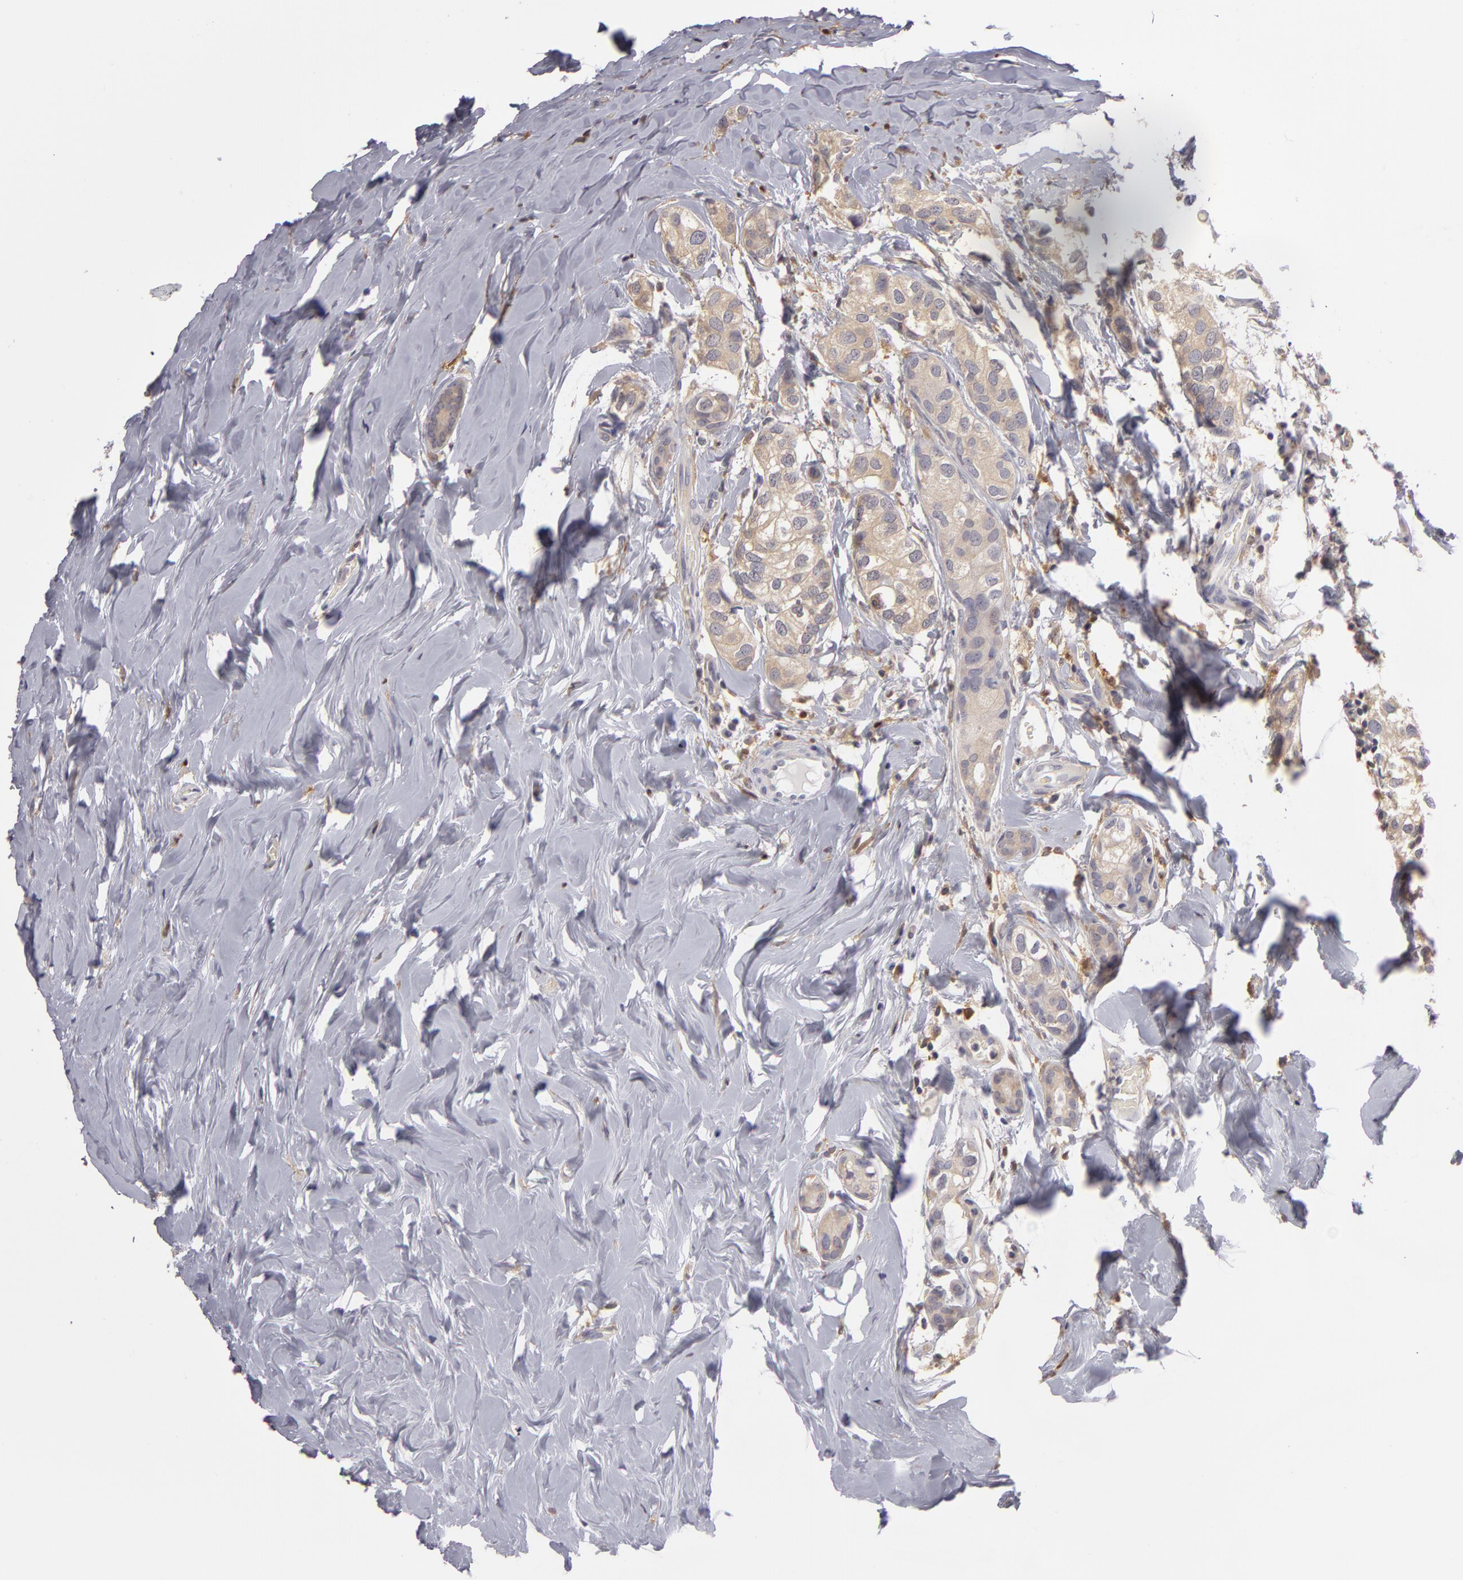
{"staining": {"intensity": "negative", "quantity": "none", "location": "none"}, "tissue": "breast cancer", "cell_type": "Tumor cells", "image_type": "cancer", "snomed": [{"axis": "morphology", "description": "Duct carcinoma"}, {"axis": "topography", "description": "Breast"}], "caption": "This is a image of IHC staining of breast invasive ductal carcinoma, which shows no positivity in tumor cells.", "gene": "GNPDA1", "patient": {"sex": "female", "age": 68}}